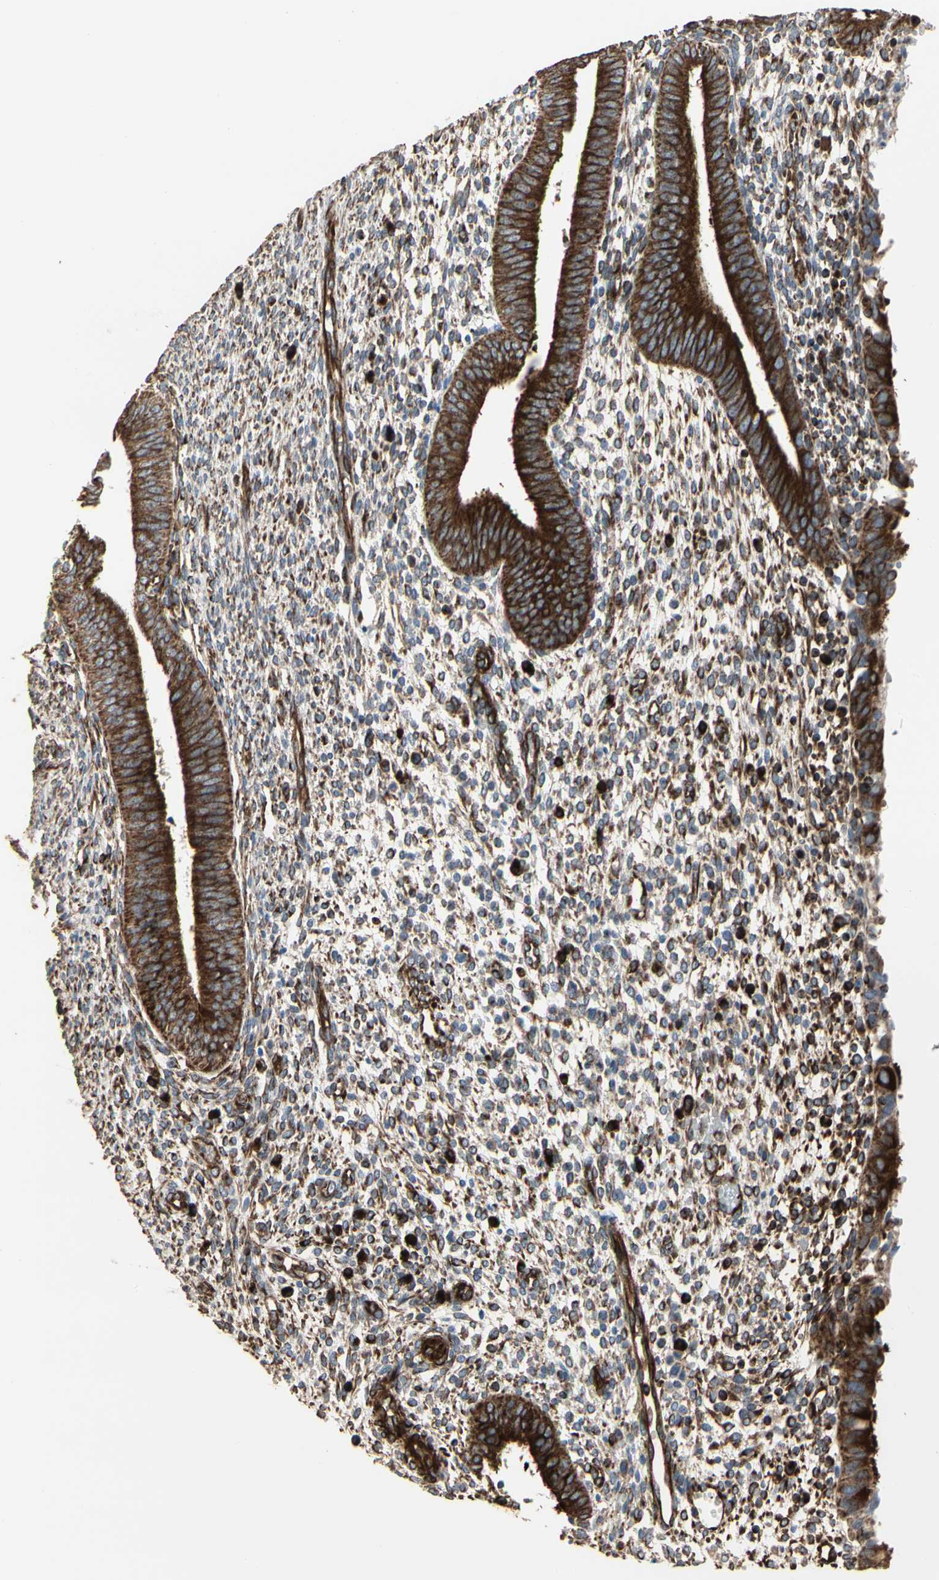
{"staining": {"intensity": "weak", "quantity": "25%-75%", "location": "cytoplasmic/membranous"}, "tissue": "endometrium", "cell_type": "Cells in endometrial stroma", "image_type": "normal", "snomed": [{"axis": "morphology", "description": "Normal tissue, NOS"}, {"axis": "topography", "description": "Endometrium"}], "caption": "A brown stain labels weak cytoplasmic/membranous positivity of a protein in cells in endometrial stroma of benign endometrium. (DAB IHC, brown staining for protein, blue staining for nuclei).", "gene": "TUBA1A", "patient": {"sex": "female", "age": 35}}